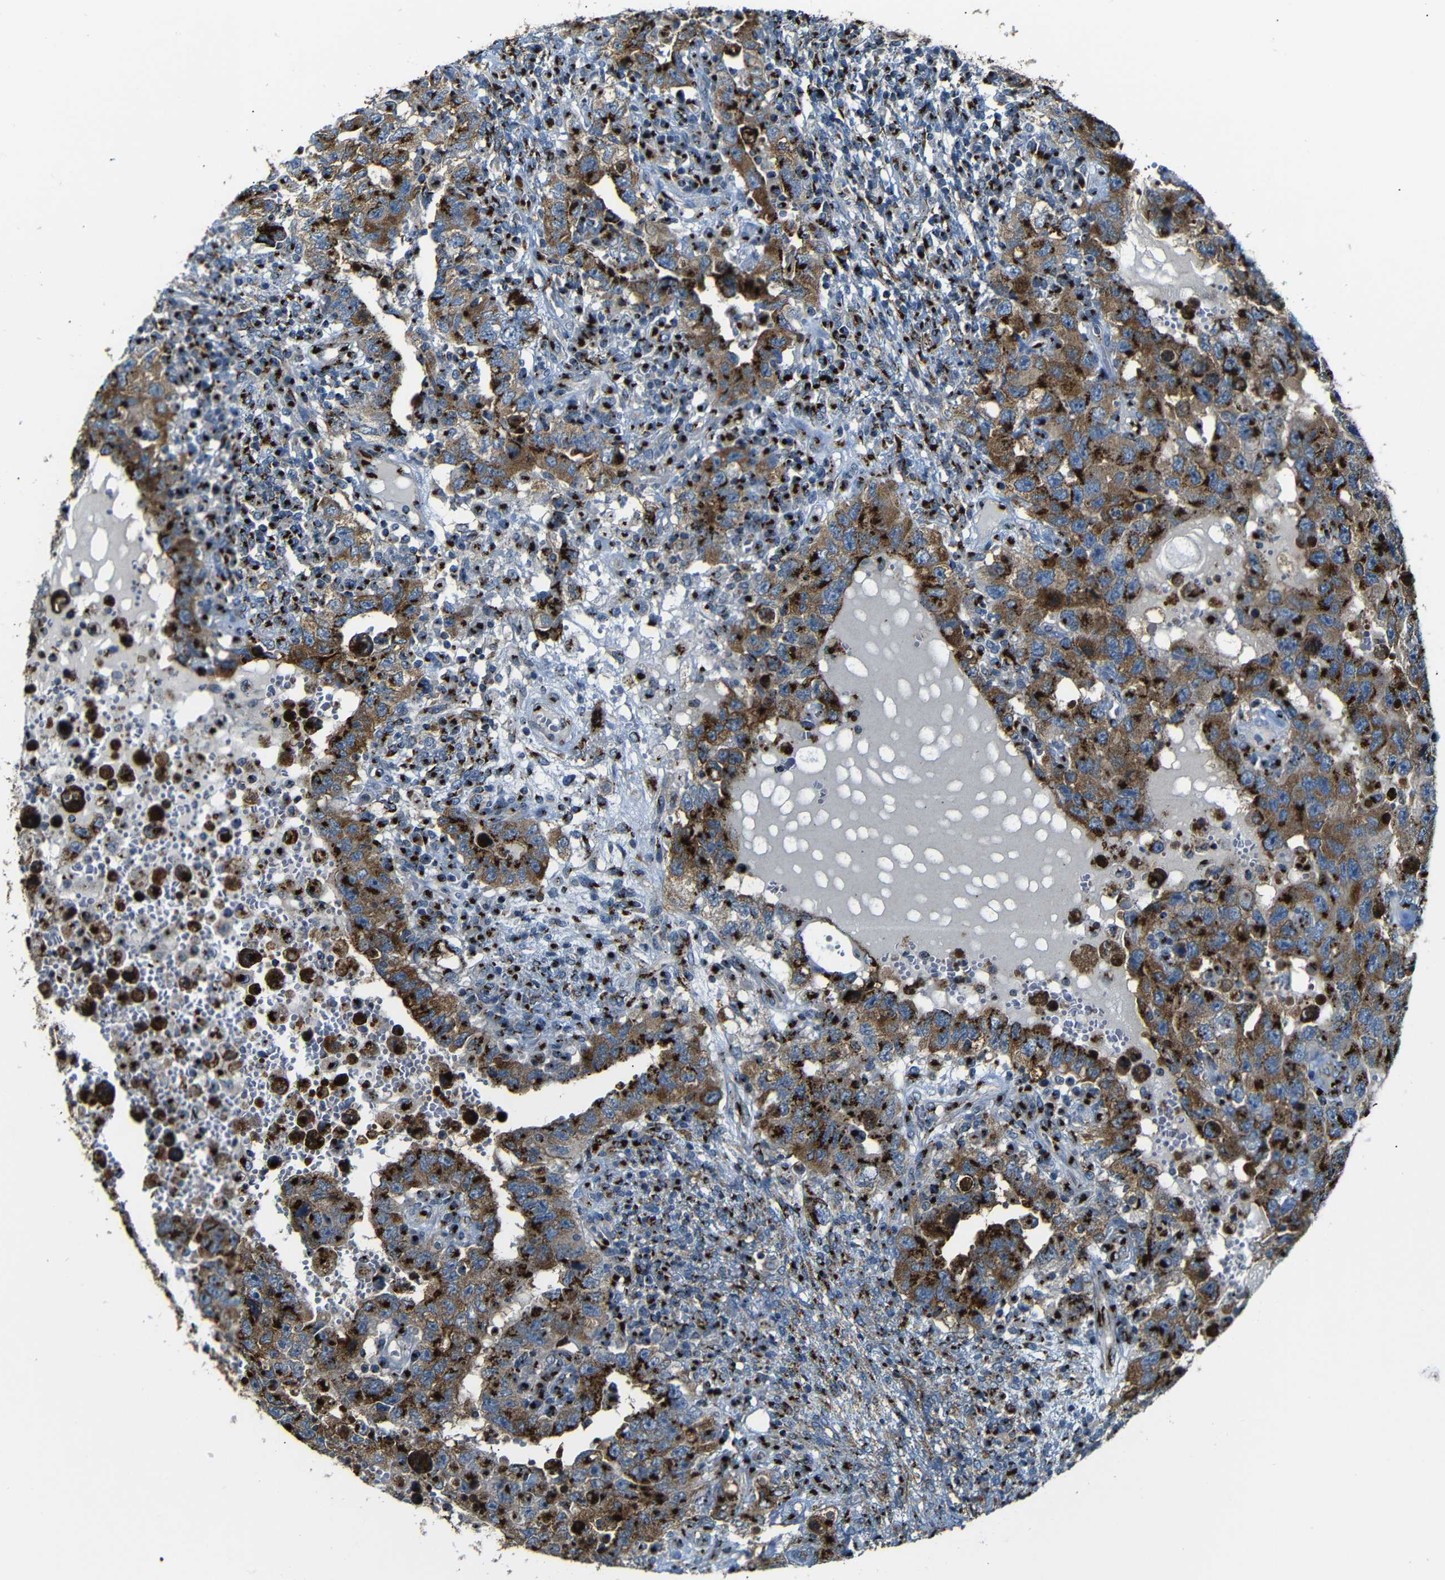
{"staining": {"intensity": "strong", "quantity": ">75%", "location": "cytoplasmic/membranous"}, "tissue": "testis cancer", "cell_type": "Tumor cells", "image_type": "cancer", "snomed": [{"axis": "morphology", "description": "Carcinoma, Embryonal, NOS"}, {"axis": "topography", "description": "Testis"}], "caption": "Protein analysis of testis cancer (embryonal carcinoma) tissue demonstrates strong cytoplasmic/membranous positivity in approximately >75% of tumor cells. The protein is stained brown, and the nuclei are stained in blue (DAB IHC with brightfield microscopy, high magnification).", "gene": "TGOLN2", "patient": {"sex": "male", "age": 26}}